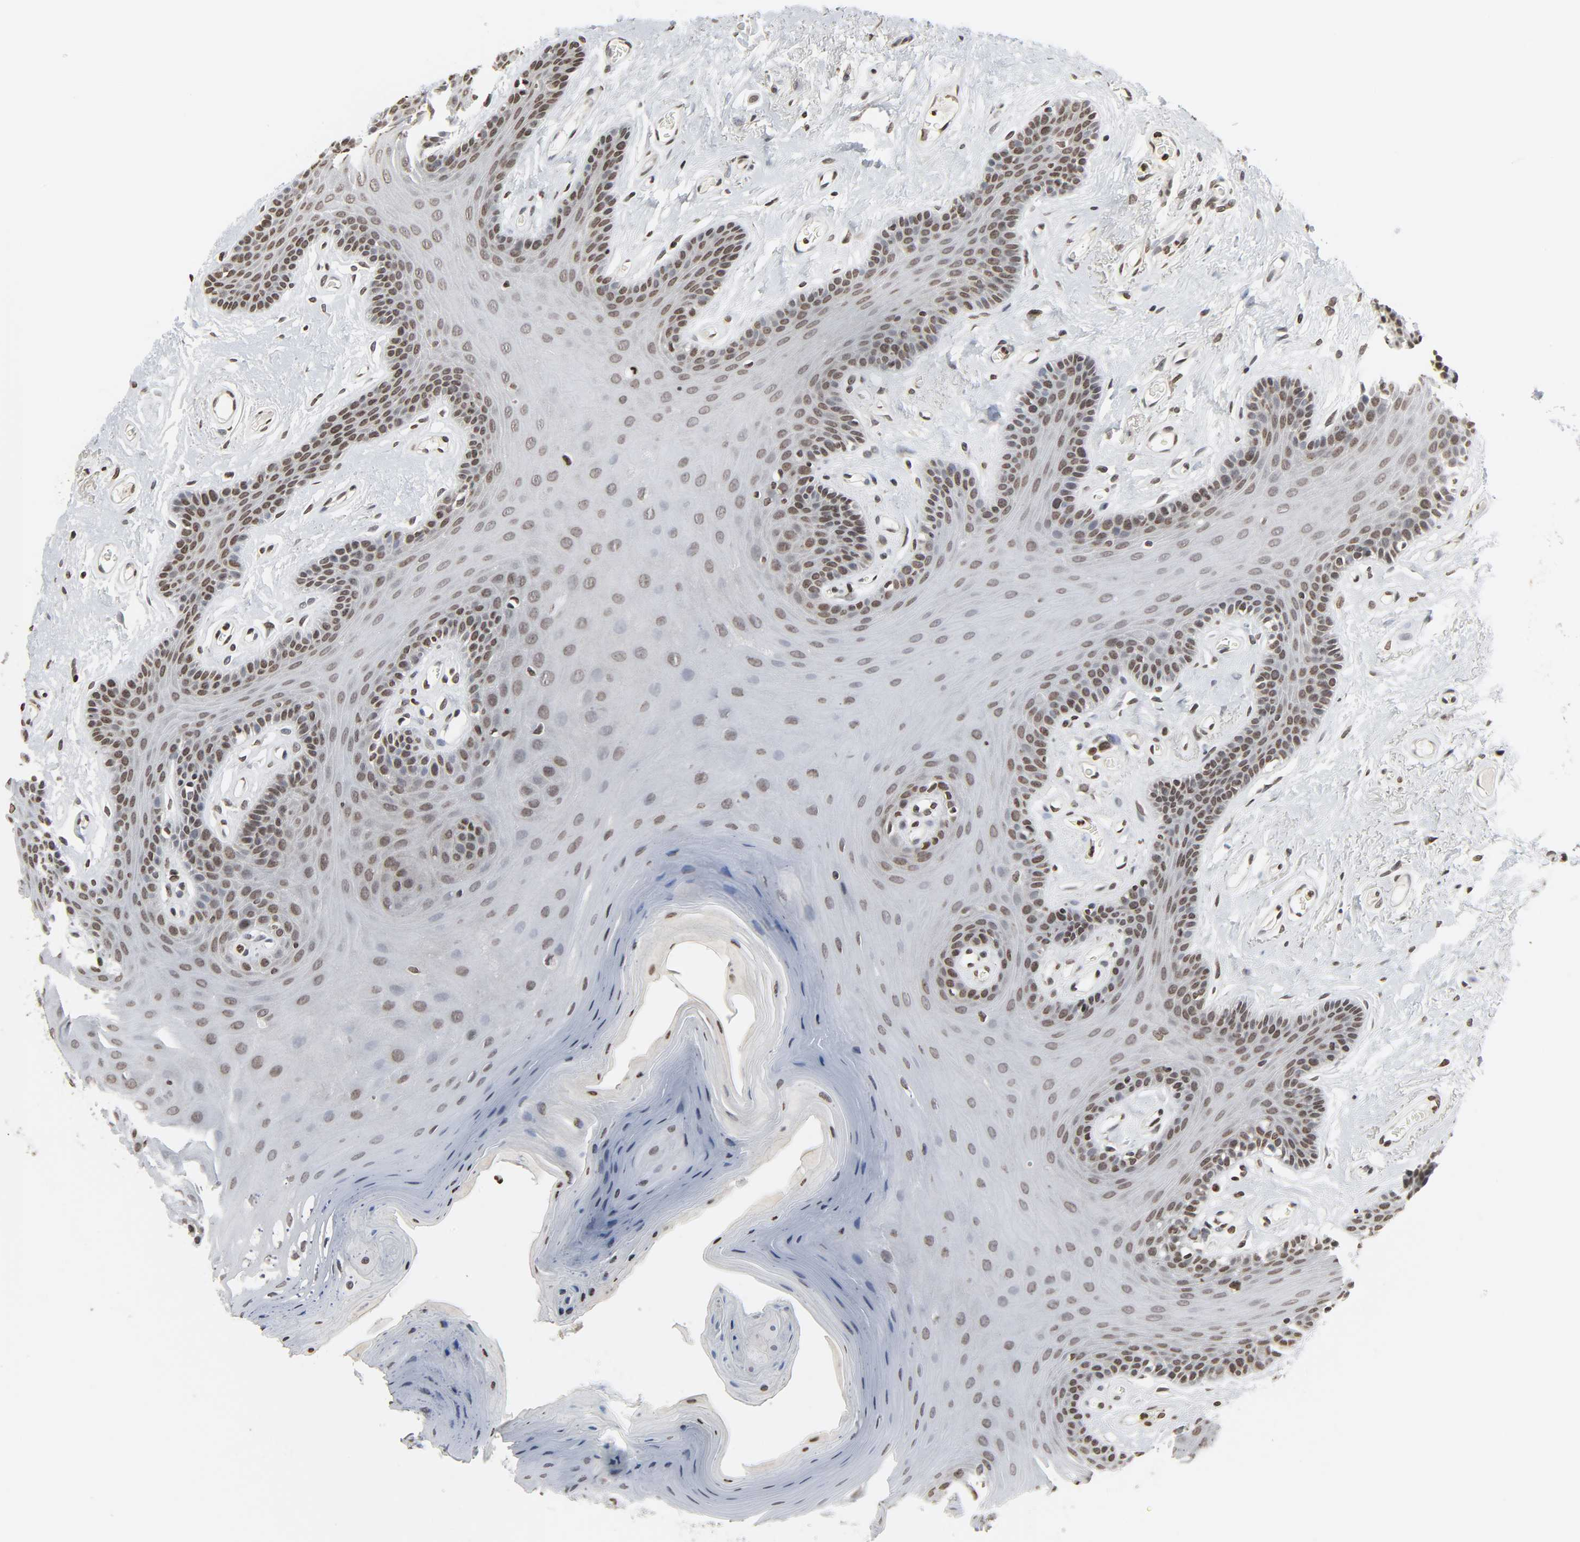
{"staining": {"intensity": "moderate", "quantity": ">75%", "location": "nuclear"}, "tissue": "oral mucosa", "cell_type": "Squamous epithelial cells", "image_type": "normal", "snomed": [{"axis": "morphology", "description": "Normal tissue, NOS"}, {"axis": "morphology", "description": "Squamous cell carcinoma, NOS"}, {"axis": "topography", "description": "Skeletal muscle"}, {"axis": "topography", "description": "Oral tissue"}, {"axis": "topography", "description": "Head-Neck"}], "caption": "DAB immunohistochemical staining of benign human oral mucosa displays moderate nuclear protein positivity in approximately >75% of squamous epithelial cells.", "gene": "ELAVL1", "patient": {"sex": "male", "age": 71}}